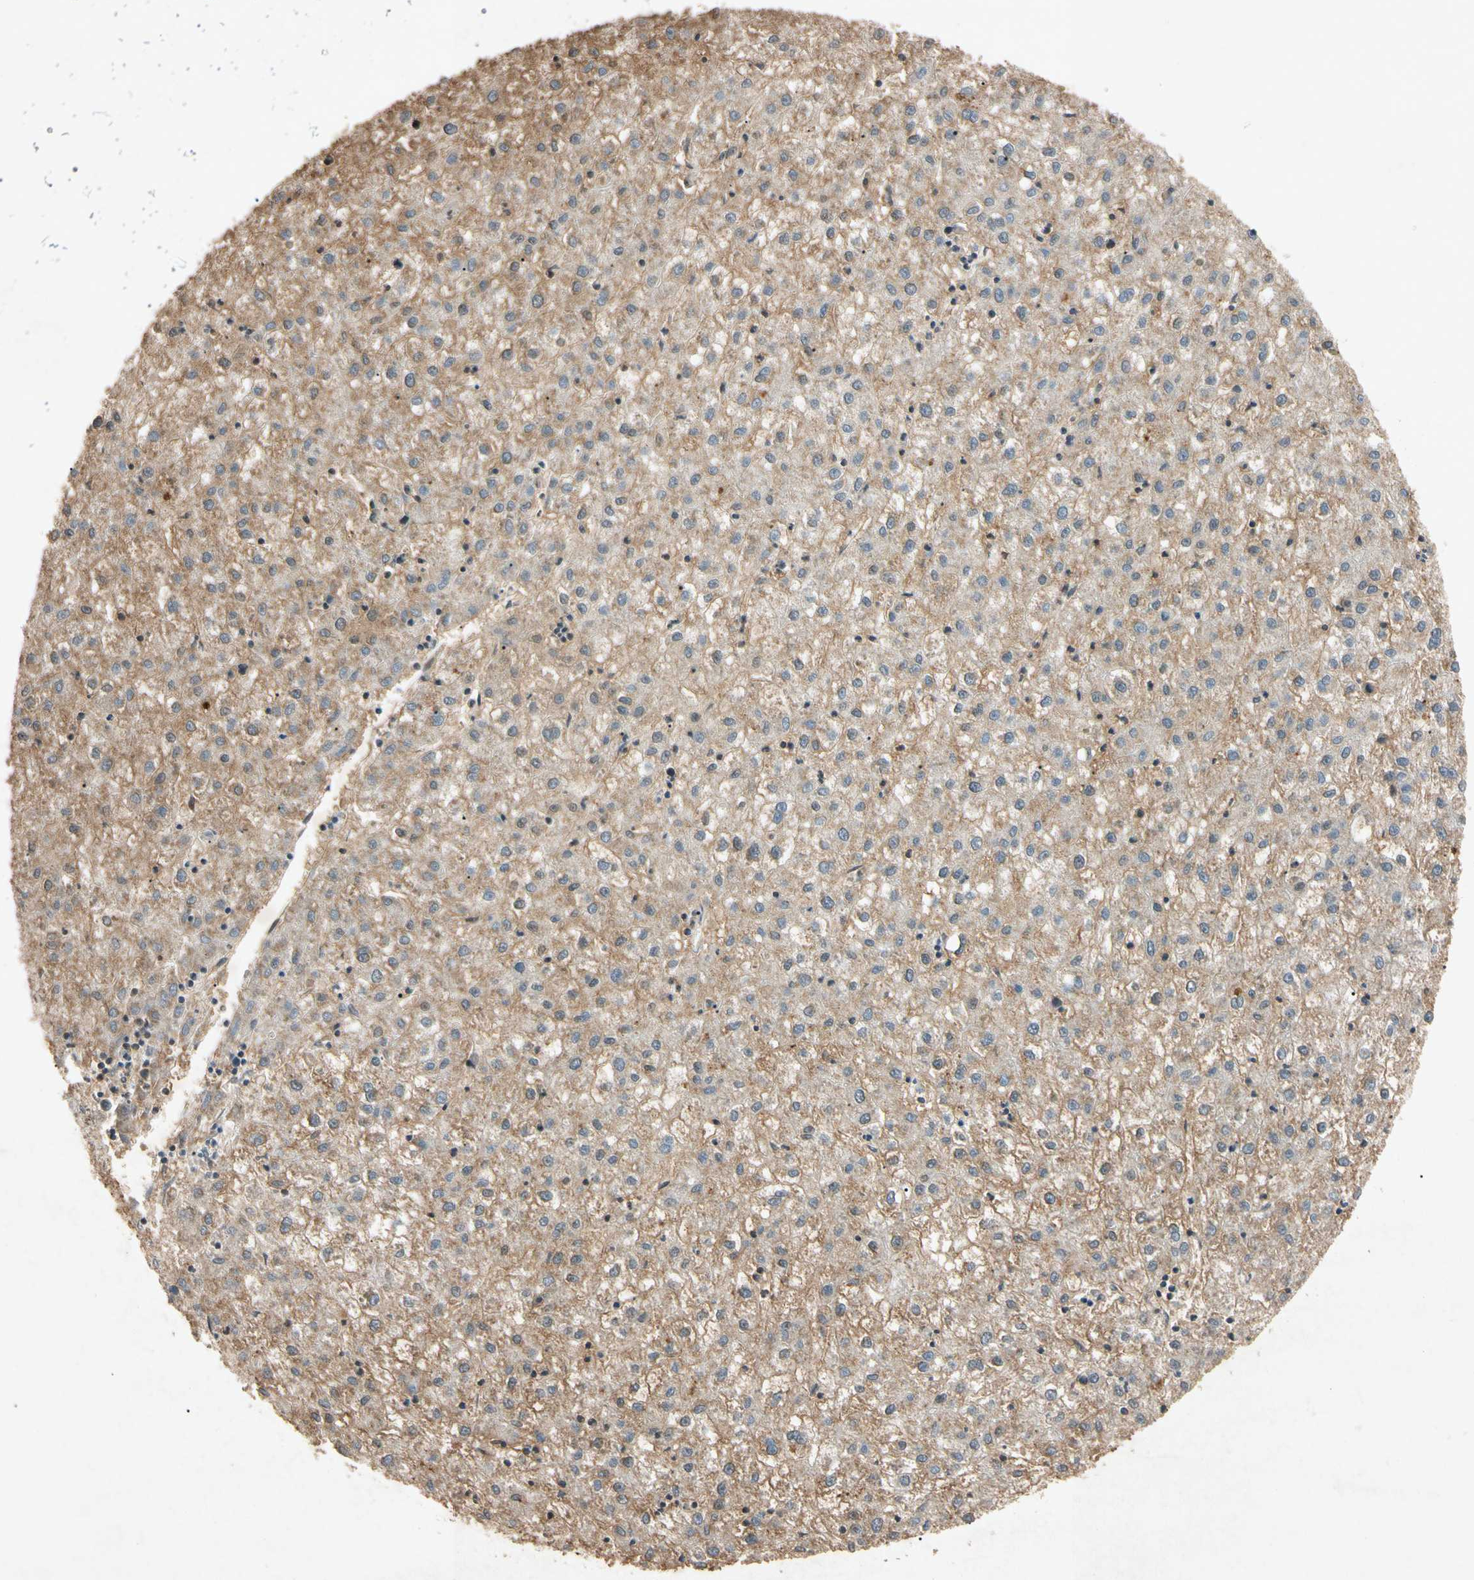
{"staining": {"intensity": "weak", "quantity": ">75%", "location": "cytoplasmic/membranous"}, "tissue": "liver cancer", "cell_type": "Tumor cells", "image_type": "cancer", "snomed": [{"axis": "morphology", "description": "Carcinoma, Hepatocellular, NOS"}, {"axis": "topography", "description": "Liver"}], "caption": "Immunohistochemical staining of human hepatocellular carcinoma (liver) shows low levels of weak cytoplasmic/membranous staining in about >75% of tumor cells. (Brightfield microscopy of DAB IHC at high magnification).", "gene": "MSRB1", "patient": {"sex": "male", "age": 72}}